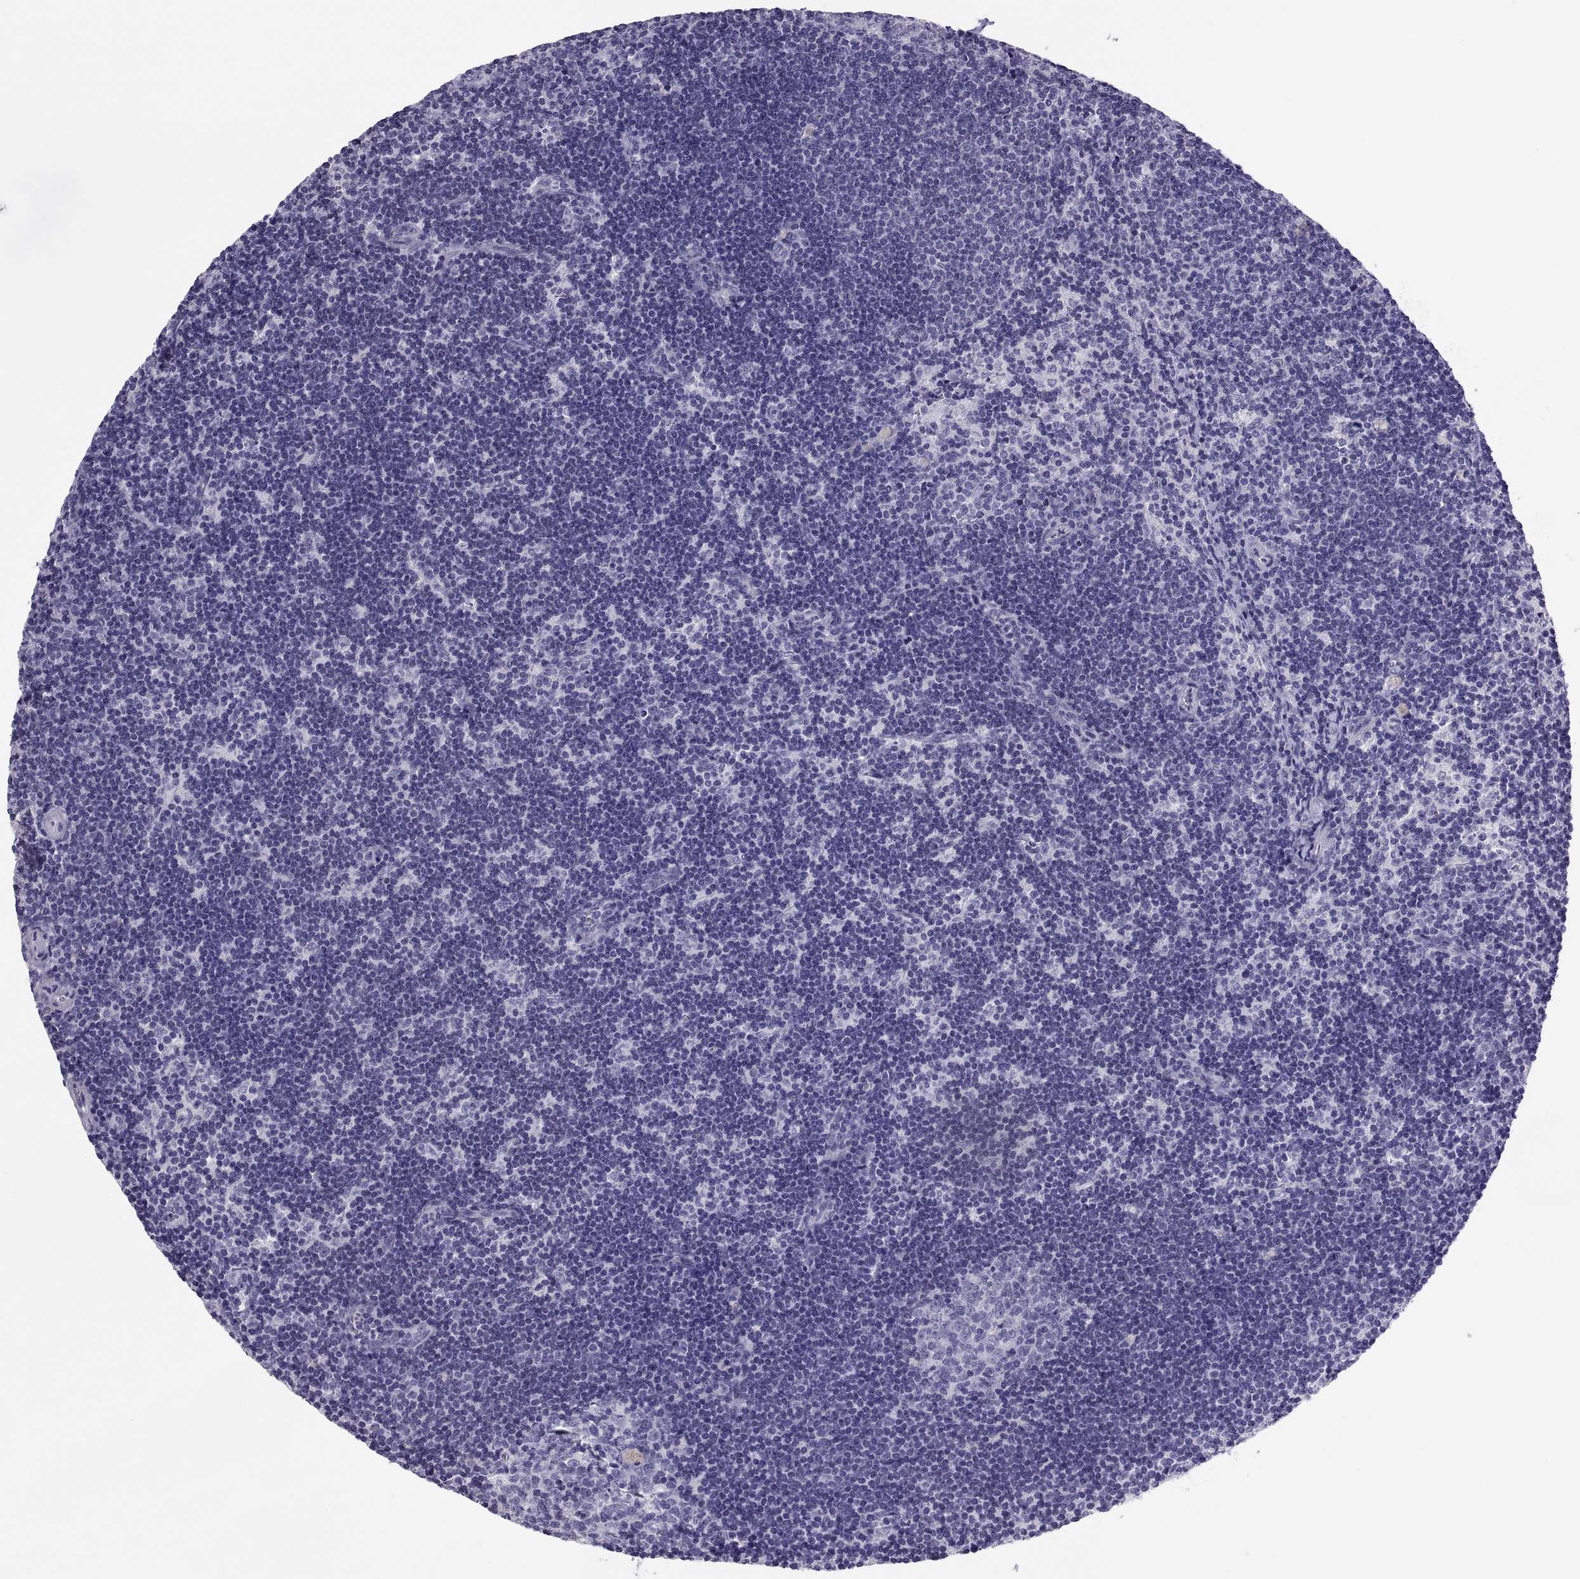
{"staining": {"intensity": "negative", "quantity": "none", "location": "none"}, "tissue": "lymph node", "cell_type": "Germinal center cells", "image_type": "normal", "snomed": [{"axis": "morphology", "description": "Normal tissue, NOS"}, {"axis": "topography", "description": "Lymph node"}], "caption": "An image of lymph node stained for a protein displays no brown staining in germinal center cells.", "gene": "RNASE12", "patient": {"sex": "female", "age": 34}}